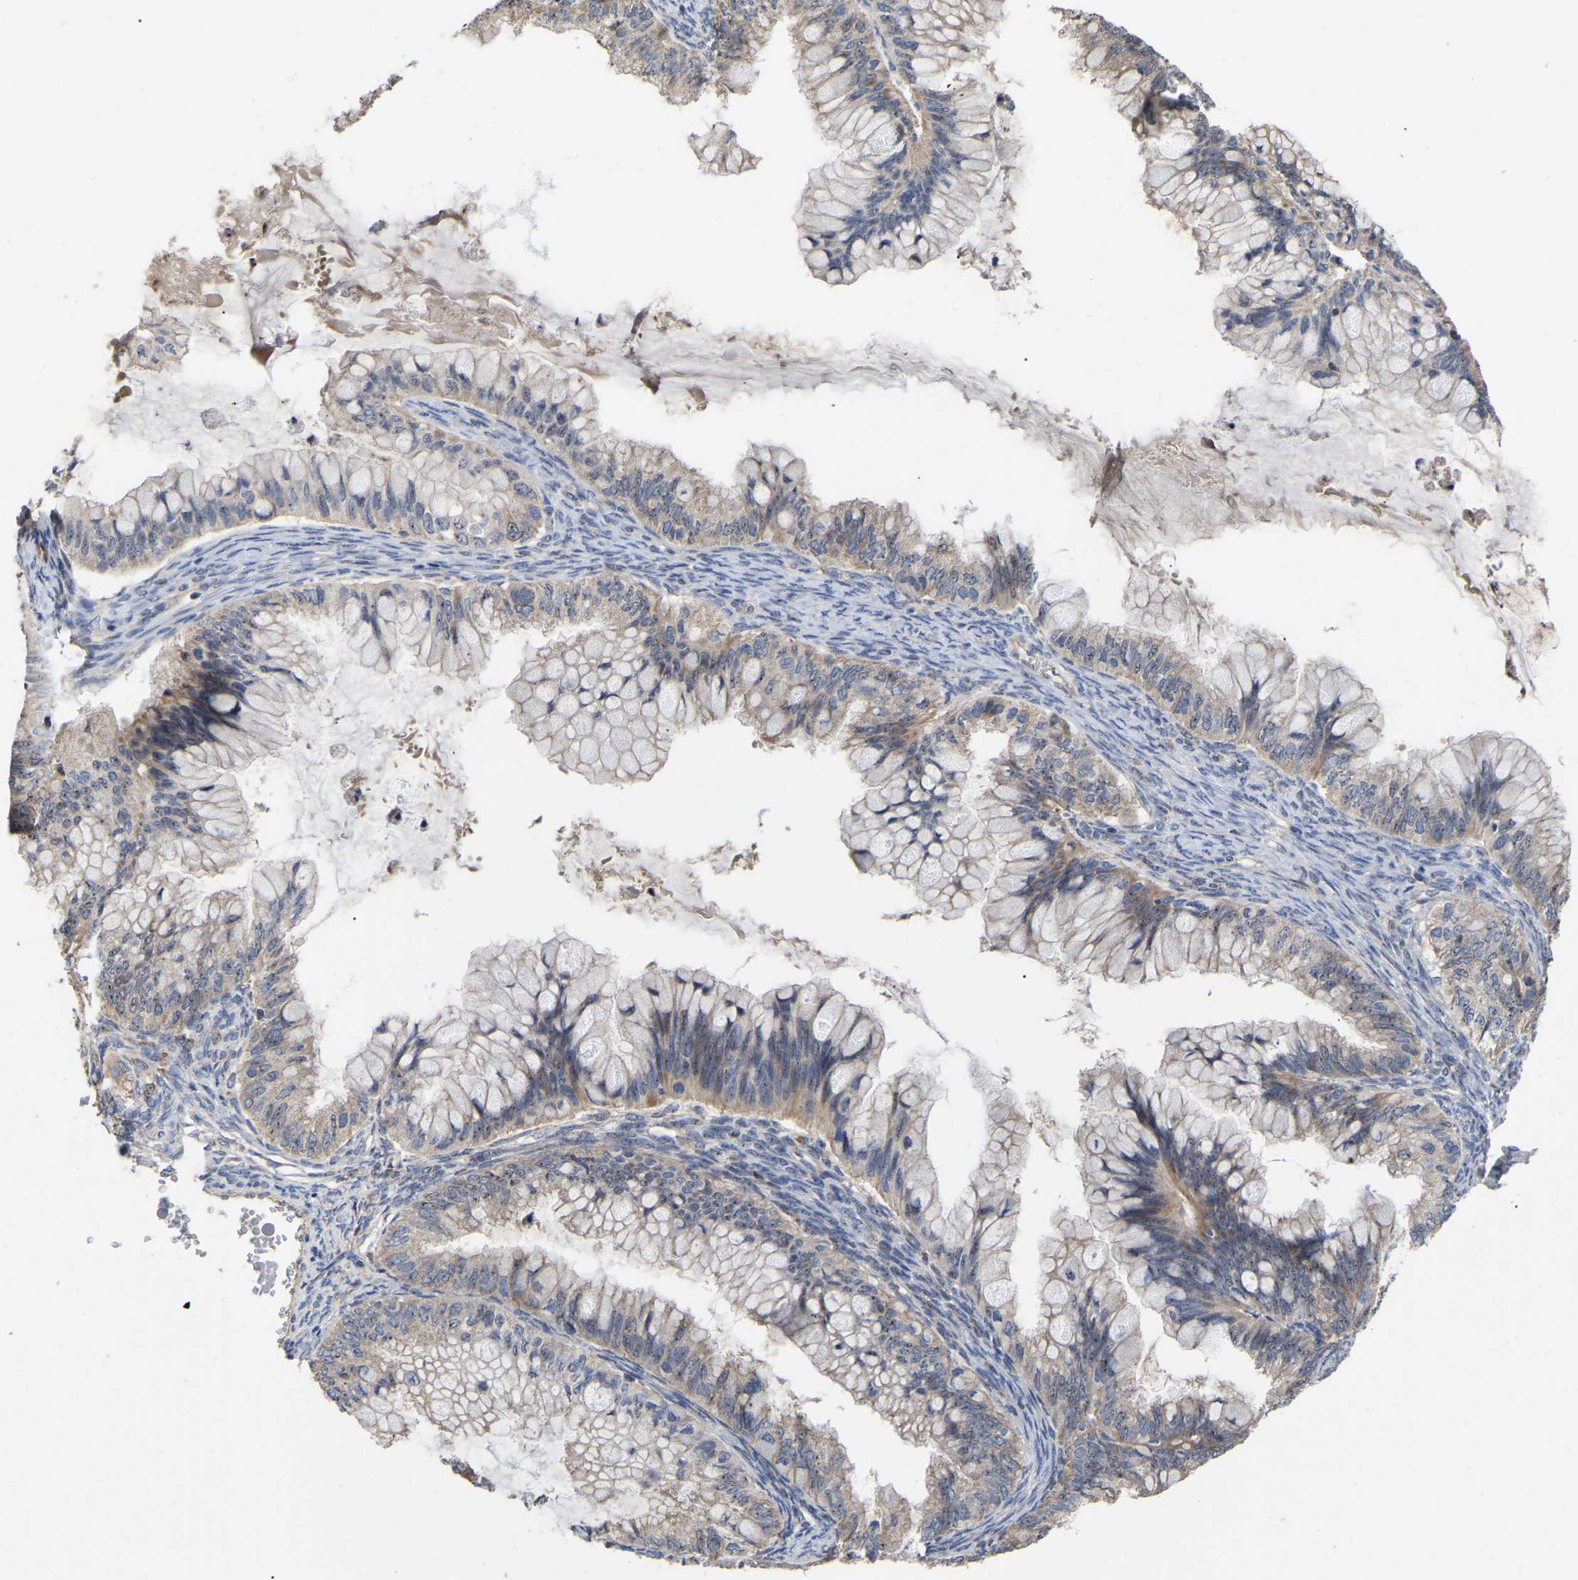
{"staining": {"intensity": "weak", "quantity": ">75%", "location": "cytoplasmic/membranous,nuclear"}, "tissue": "ovarian cancer", "cell_type": "Tumor cells", "image_type": "cancer", "snomed": [{"axis": "morphology", "description": "Cystadenocarcinoma, mucinous, NOS"}, {"axis": "topography", "description": "Ovary"}], "caption": "The histopathology image displays a brown stain indicating the presence of a protein in the cytoplasmic/membranous and nuclear of tumor cells in ovarian mucinous cystadenocarcinoma.", "gene": "NOP53", "patient": {"sex": "female", "age": 80}}